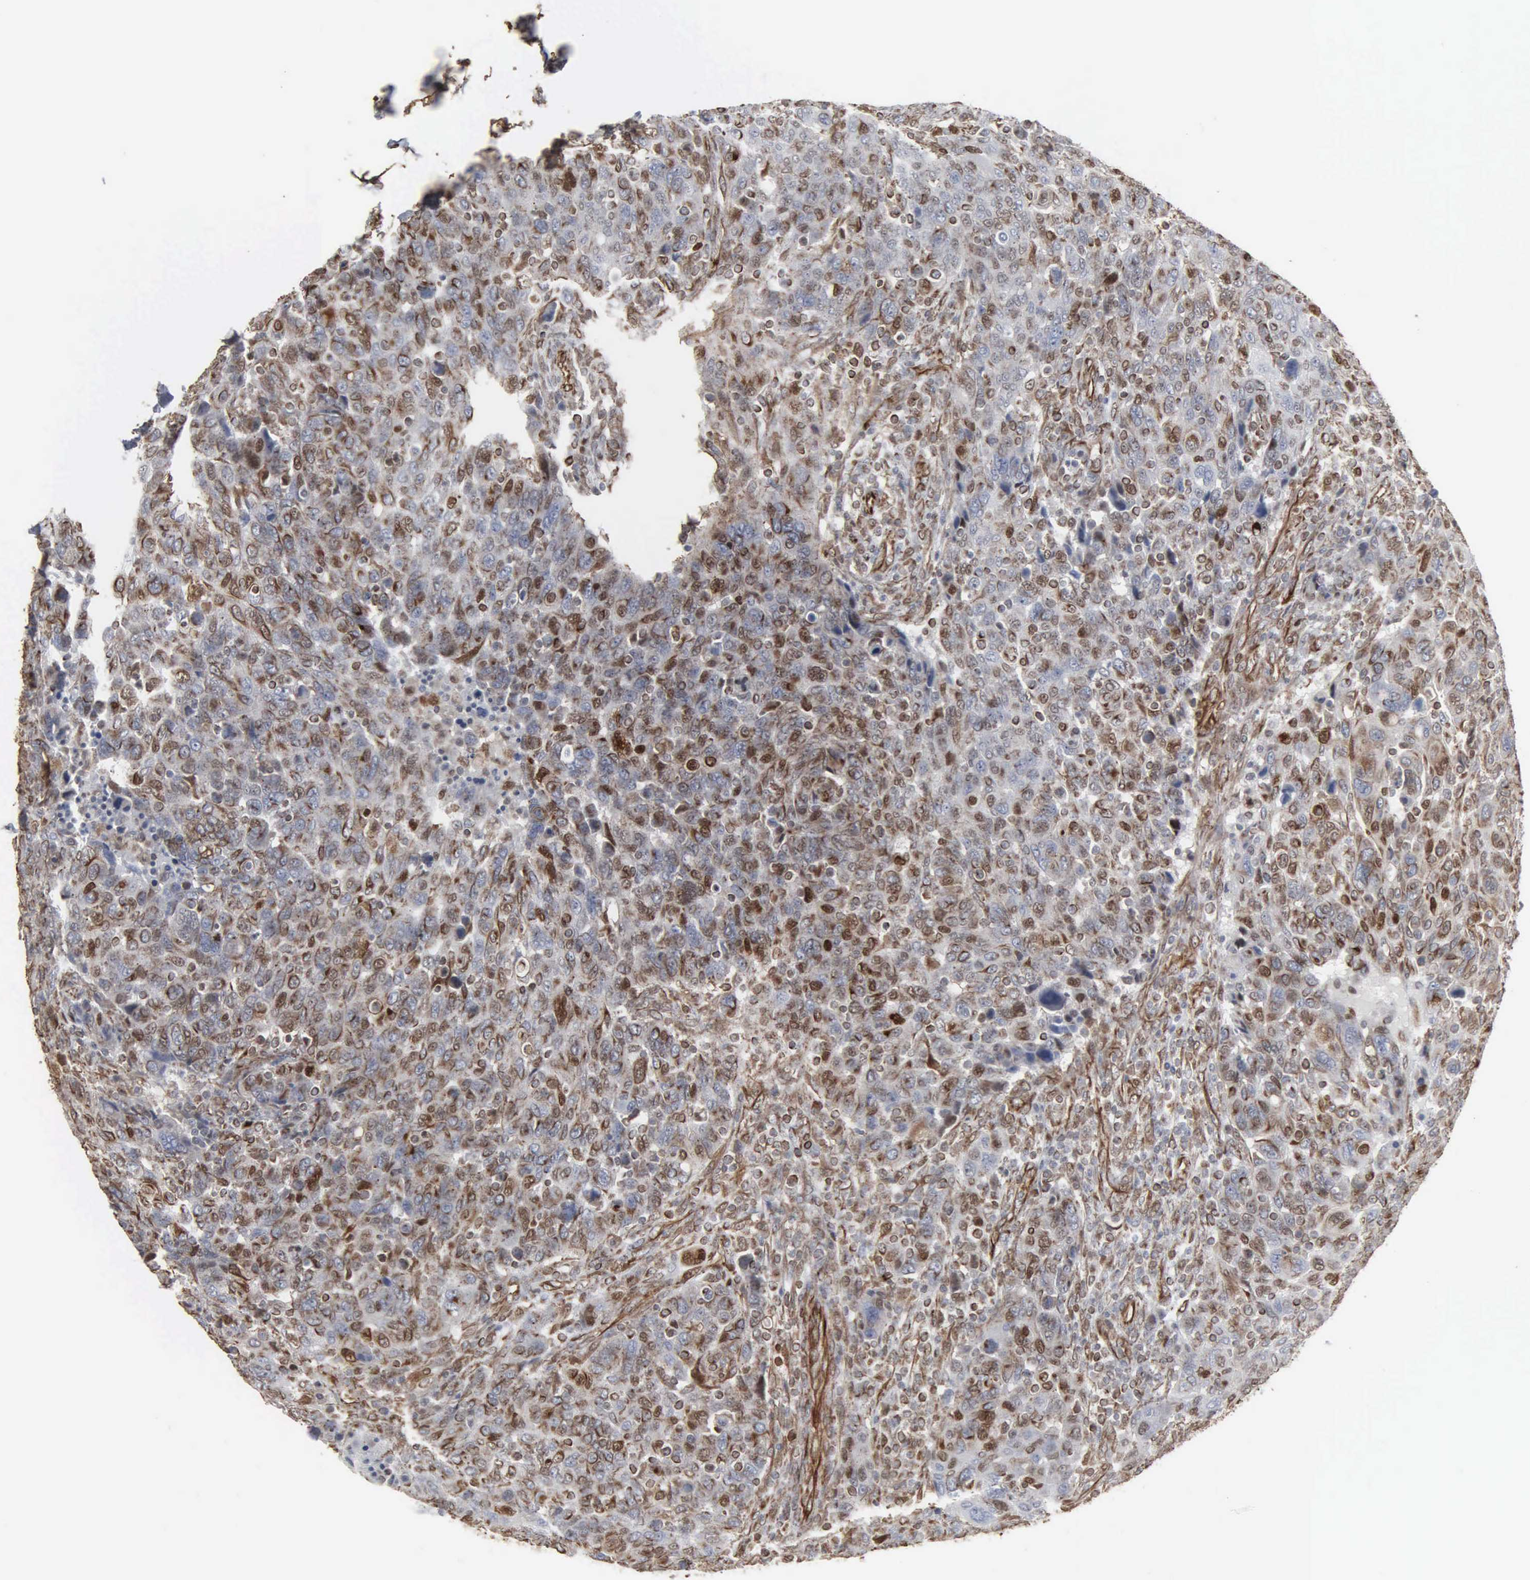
{"staining": {"intensity": "moderate", "quantity": "25%-75%", "location": "nuclear"}, "tissue": "breast cancer", "cell_type": "Tumor cells", "image_type": "cancer", "snomed": [{"axis": "morphology", "description": "Duct carcinoma"}, {"axis": "topography", "description": "Breast"}], "caption": "An immunohistochemistry (IHC) histopathology image of neoplastic tissue is shown. Protein staining in brown highlights moderate nuclear positivity in breast infiltrating ductal carcinoma within tumor cells.", "gene": "CCNE1", "patient": {"sex": "female", "age": 37}}